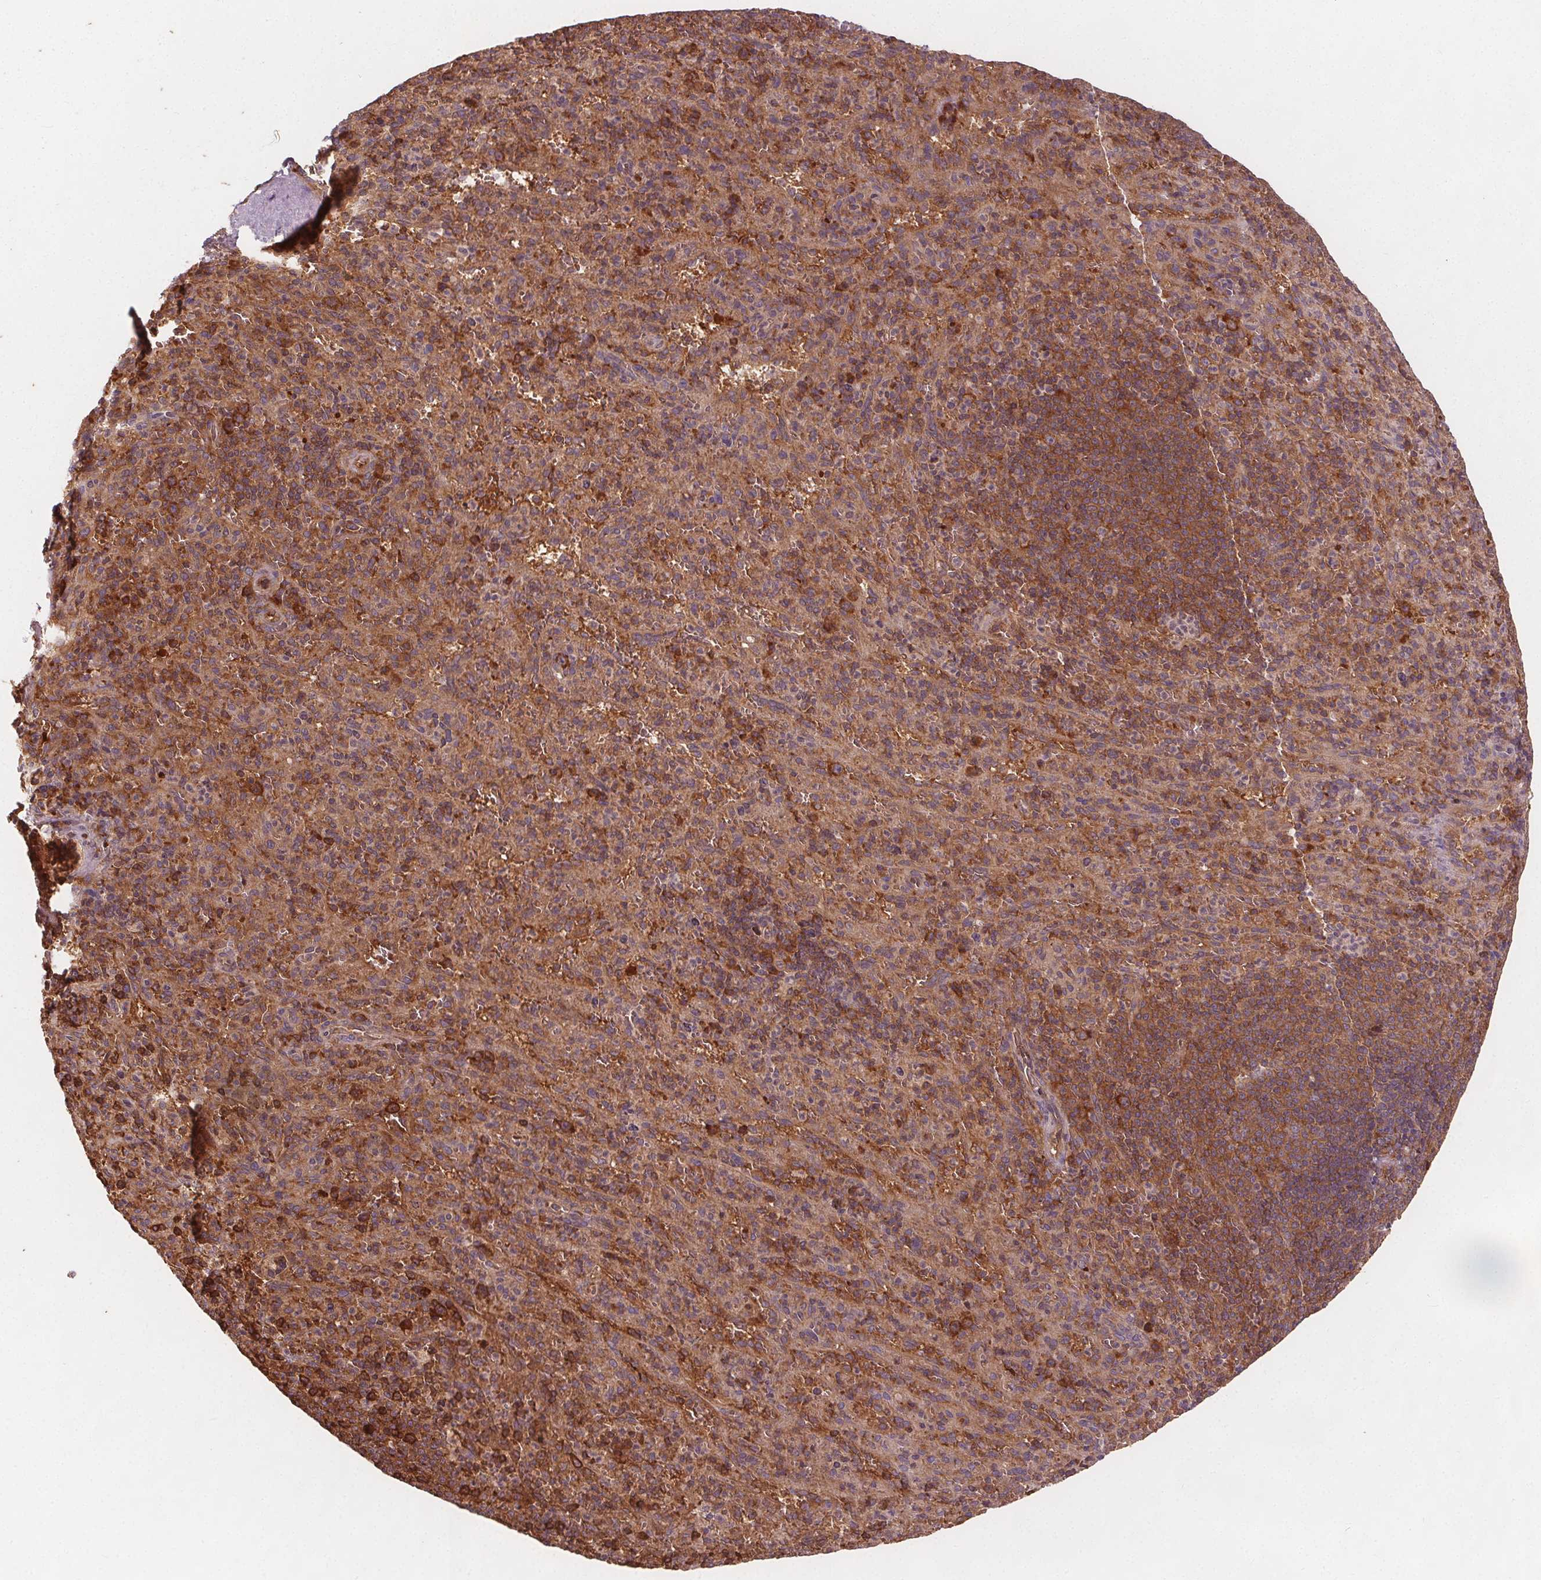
{"staining": {"intensity": "moderate", "quantity": ">75%", "location": "cytoplasmic/membranous"}, "tissue": "spleen", "cell_type": "Cells in red pulp", "image_type": "normal", "snomed": [{"axis": "morphology", "description": "Normal tissue, NOS"}, {"axis": "topography", "description": "Spleen"}], "caption": "Normal spleen was stained to show a protein in brown. There is medium levels of moderate cytoplasmic/membranous positivity in approximately >75% of cells in red pulp. The staining is performed using DAB (3,3'-diaminobenzidine) brown chromogen to label protein expression. The nuclei are counter-stained blue using hematoxylin.", "gene": "EIF3D", "patient": {"sex": "male", "age": 57}}